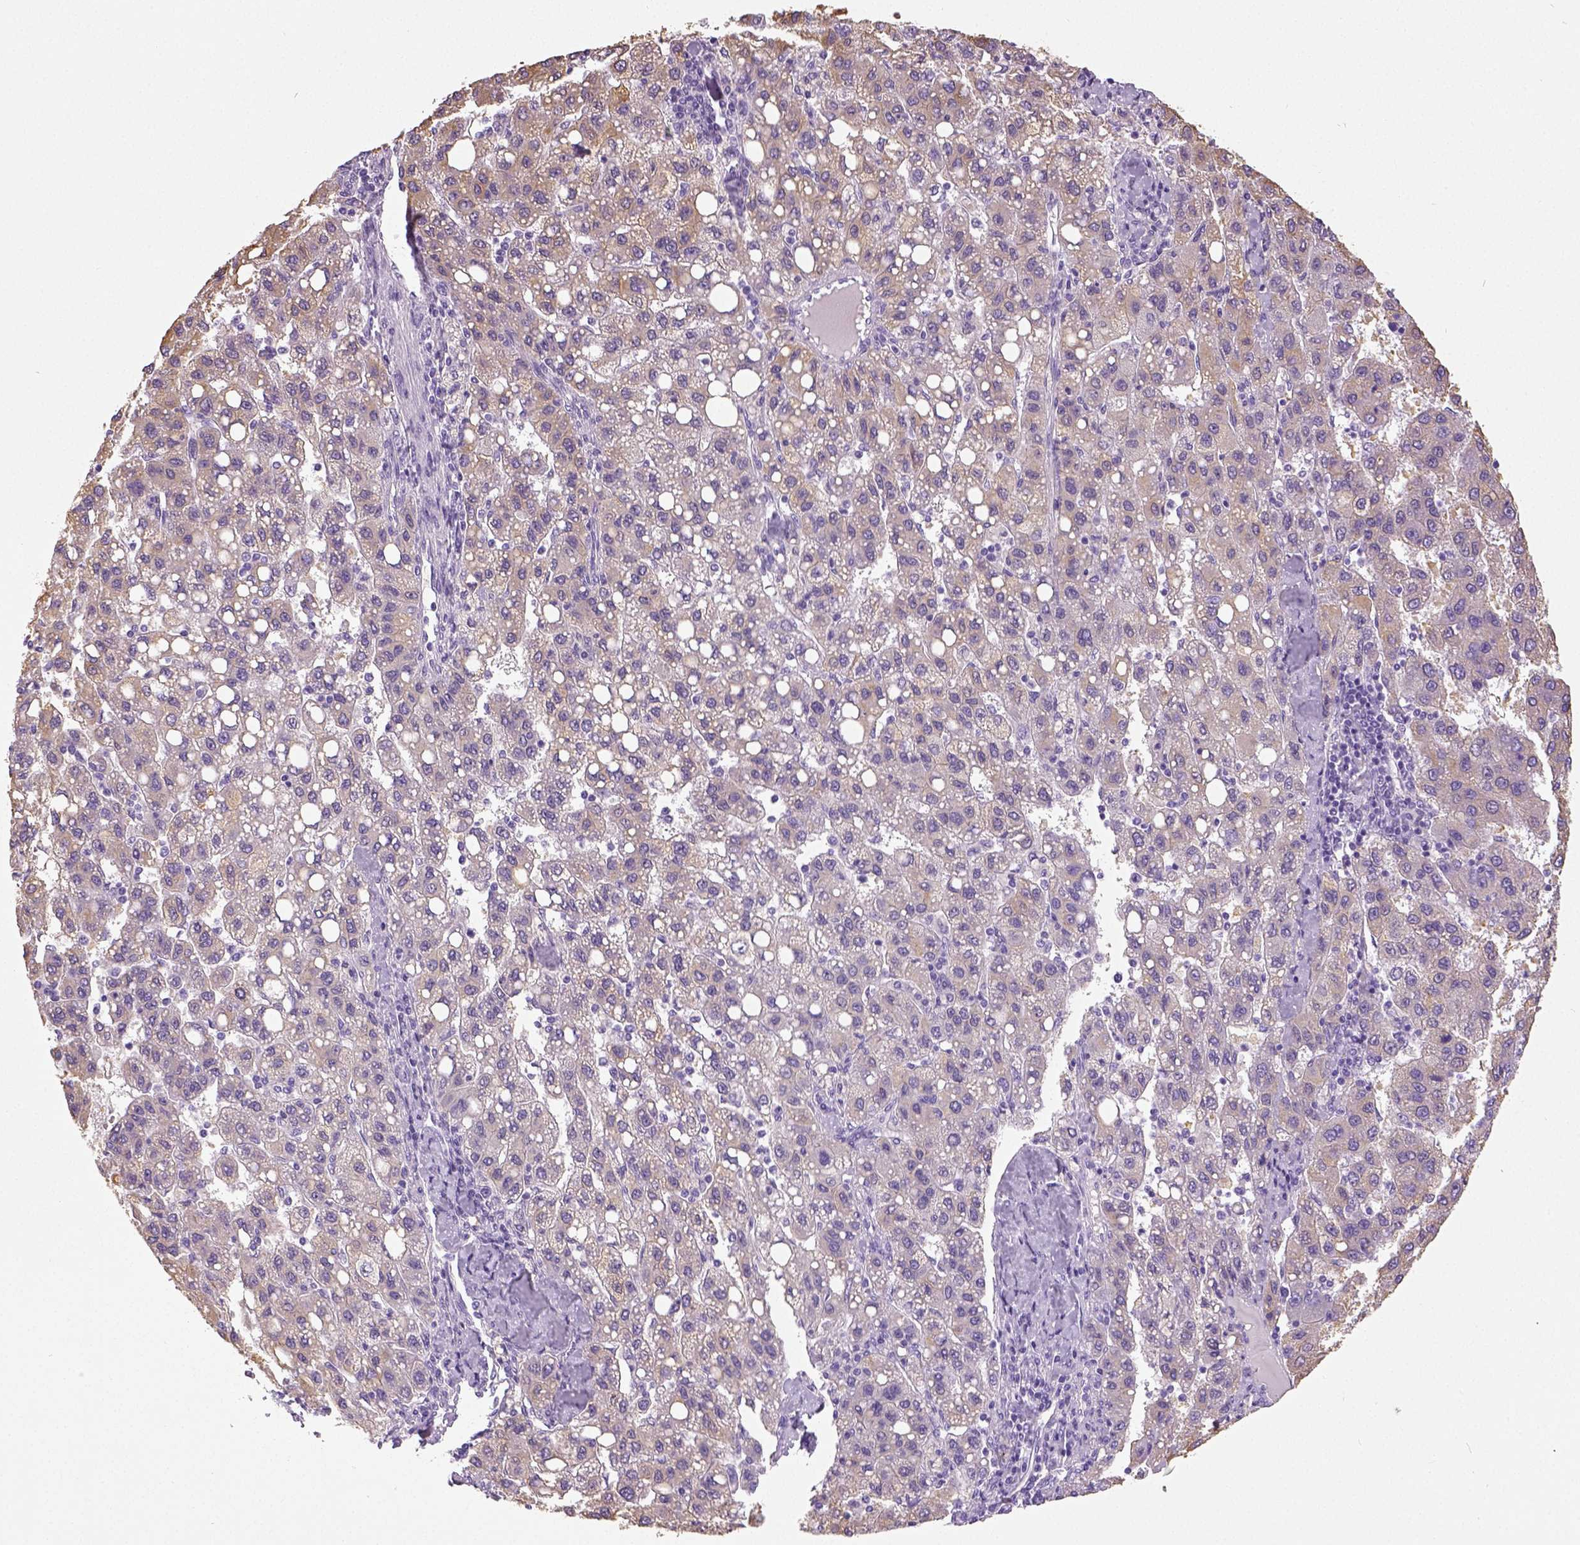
{"staining": {"intensity": "negative", "quantity": "none", "location": "none"}, "tissue": "liver cancer", "cell_type": "Tumor cells", "image_type": "cancer", "snomed": [{"axis": "morphology", "description": "Carcinoma, Hepatocellular, NOS"}, {"axis": "topography", "description": "Liver"}], "caption": "DAB (3,3'-diaminobenzidine) immunohistochemical staining of human liver cancer displays no significant staining in tumor cells.", "gene": "NECAB2", "patient": {"sex": "female", "age": 82}}